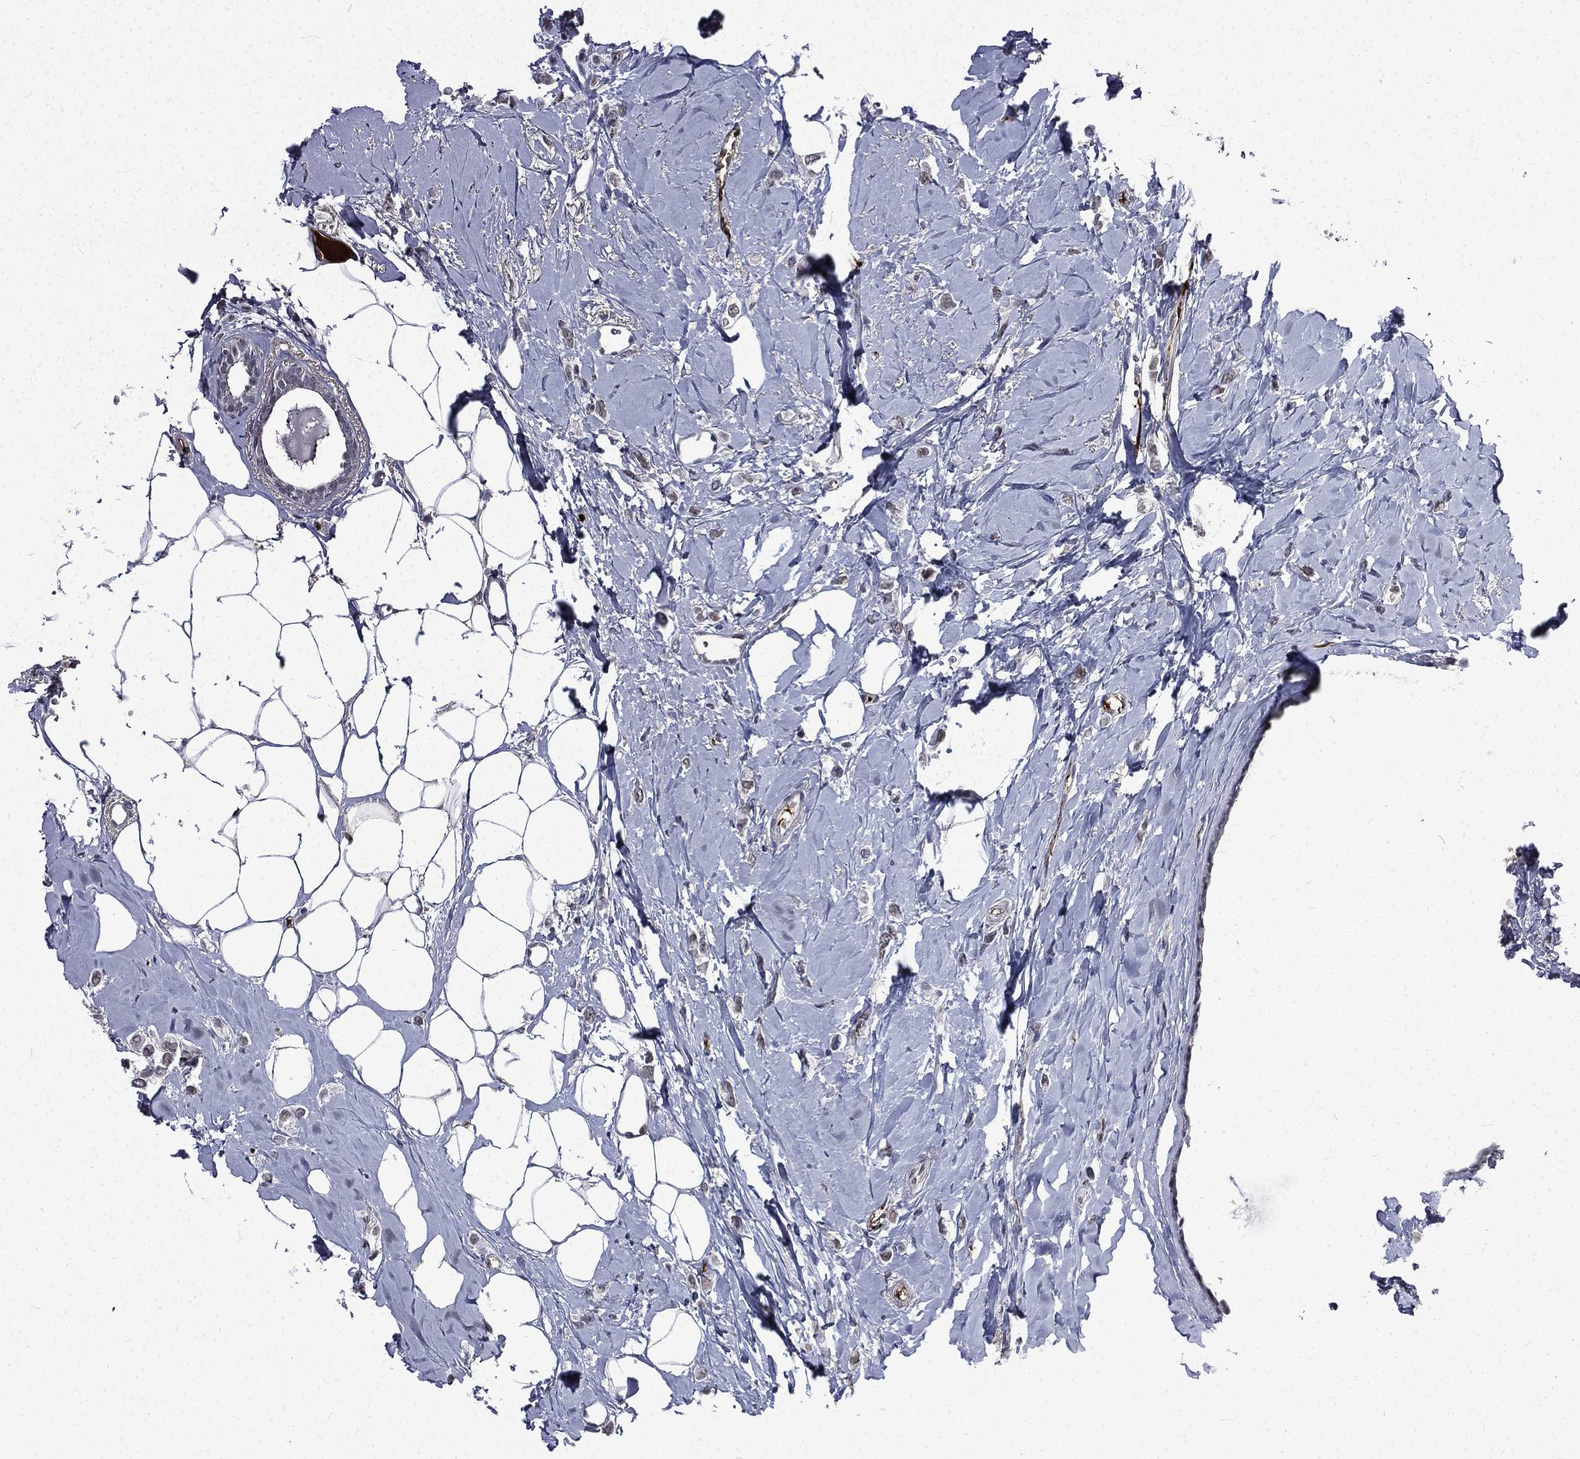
{"staining": {"intensity": "negative", "quantity": "none", "location": "none"}, "tissue": "breast cancer", "cell_type": "Tumor cells", "image_type": "cancer", "snomed": [{"axis": "morphology", "description": "Lobular carcinoma"}, {"axis": "topography", "description": "Breast"}], "caption": "The photomicrograph demonstrates no significant expression in tumor cells of lobular carcinoma (breast).", "gene": "FGG", "patient": {"sex": "female", "age": 66}}